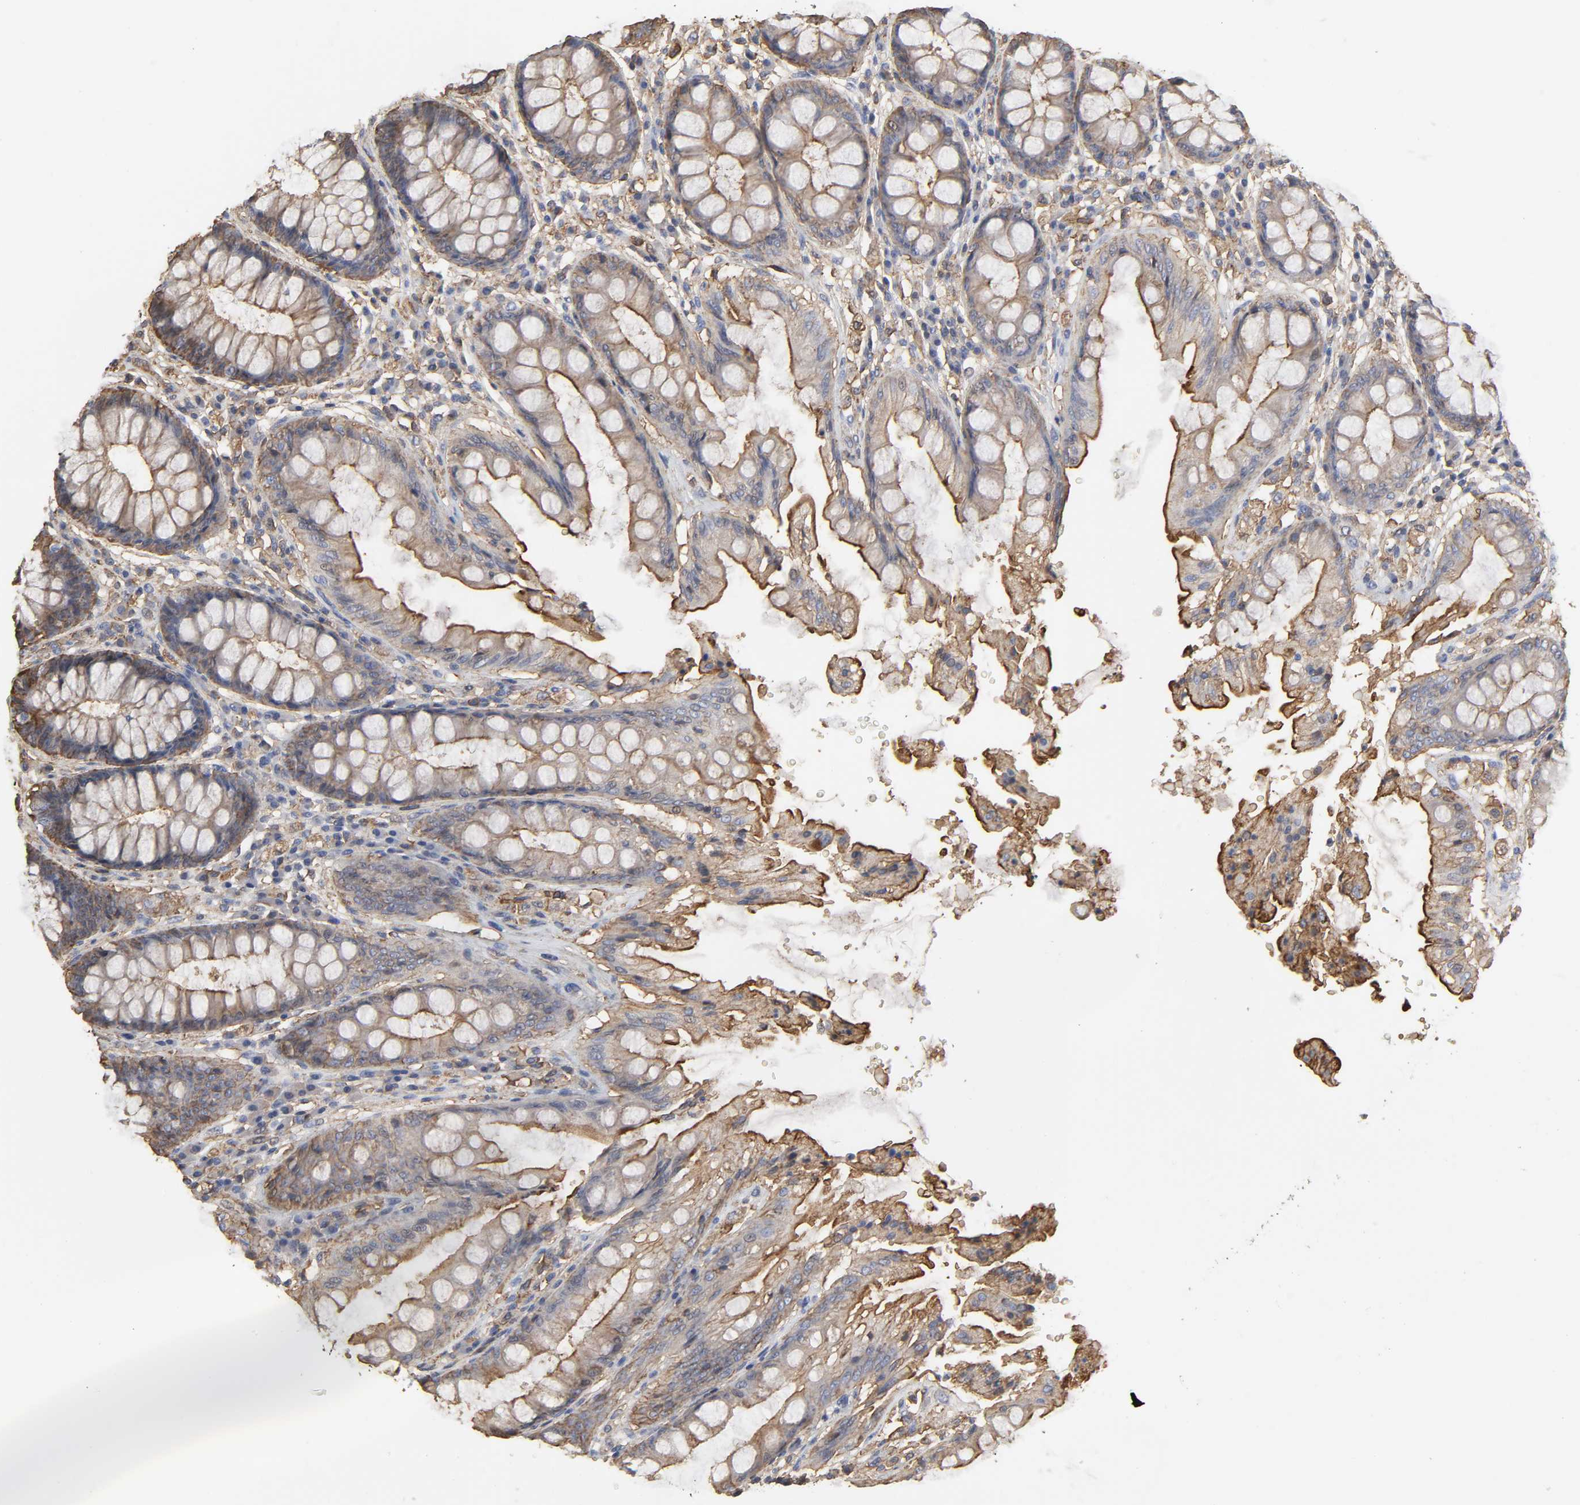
{"staining": {"intensity": "moderate", "quantity": "25%-75%", "location": "cytoplasmic/membranous"}, "tissue": "rectum", "cell_type": "Glandular cells", "image_type": "normal", "snomed": [{"axis": "morphology", "description": "Normal tissue, NOS"}, {"axis": "topography", "description": "Rectum"}], "caption": "DAB (3,3'-diaminobenzidine) immunohistochemical staining of normal human rectum demonstrates moderate cytoplasmic/membranous protein positivity in approximately 25%-75% of glandular cells.", "gene": "ANXA2", "patient": {"sex": "female", "age": 46}}